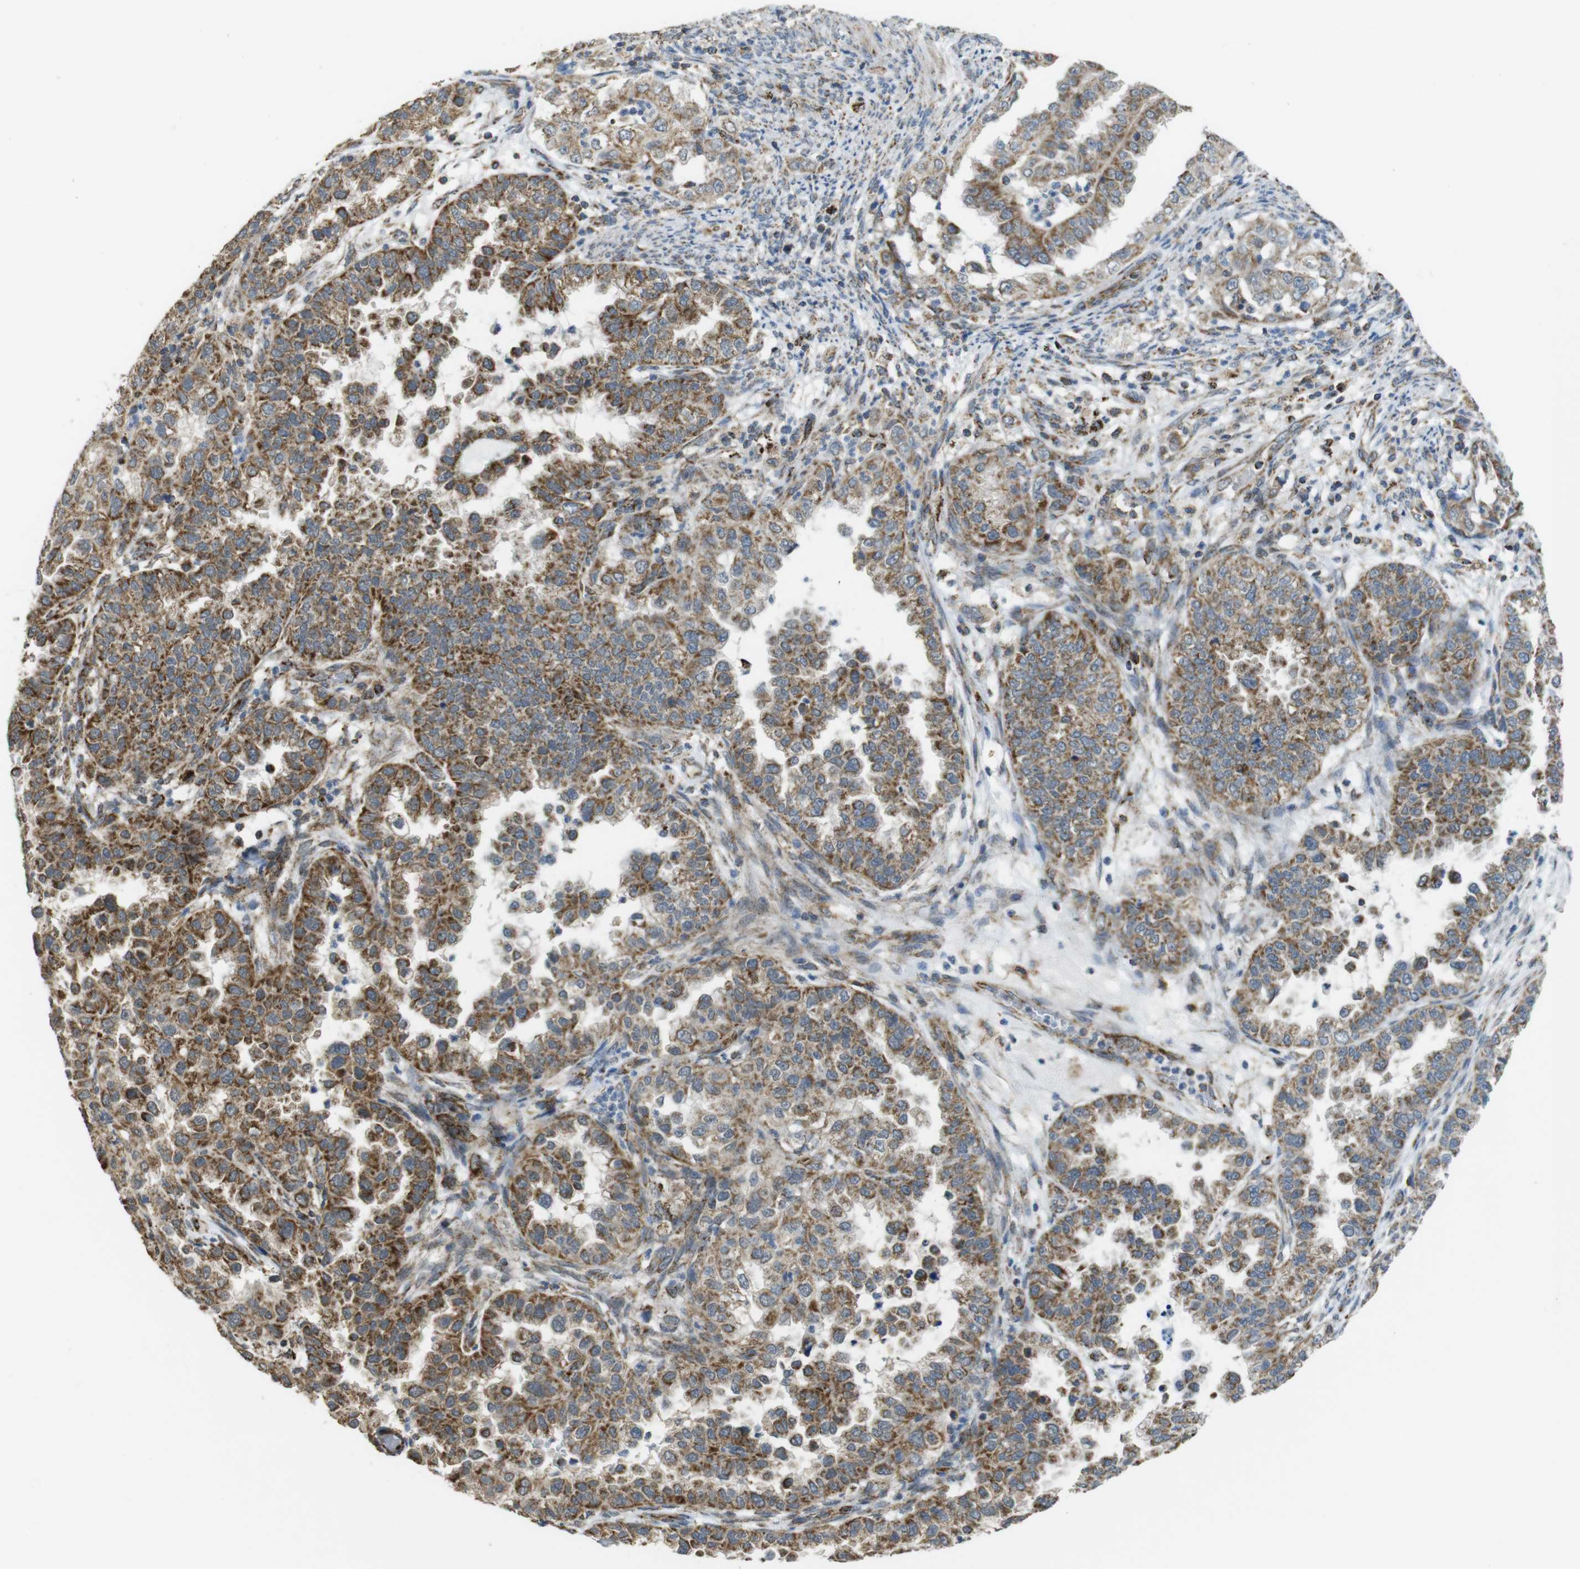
{"staining": {"intensity": "strong", "quantity": ">75%", "location": "cytoplasmic/membranous"}, "tissue": "endometrial cancer", "cell_type": "Tumor cells", "image_type": "cancer", "snomed": [{"axis": "morphology", "description": "Adenocarcinoma, NOS"}, {"axis": "topography", "description": "Endometrium"}], "caption": "Endometrial adenocarcinoma tissue demonstrates strong cytoplasmic/membranous staining in approximately >75% of tumor cells, visualized by immunohistochemistry. (IHC, brightfield microscopy, high magnification).", "gene": "CALHM2", "patient": {"sex": "female", "age": 85}}